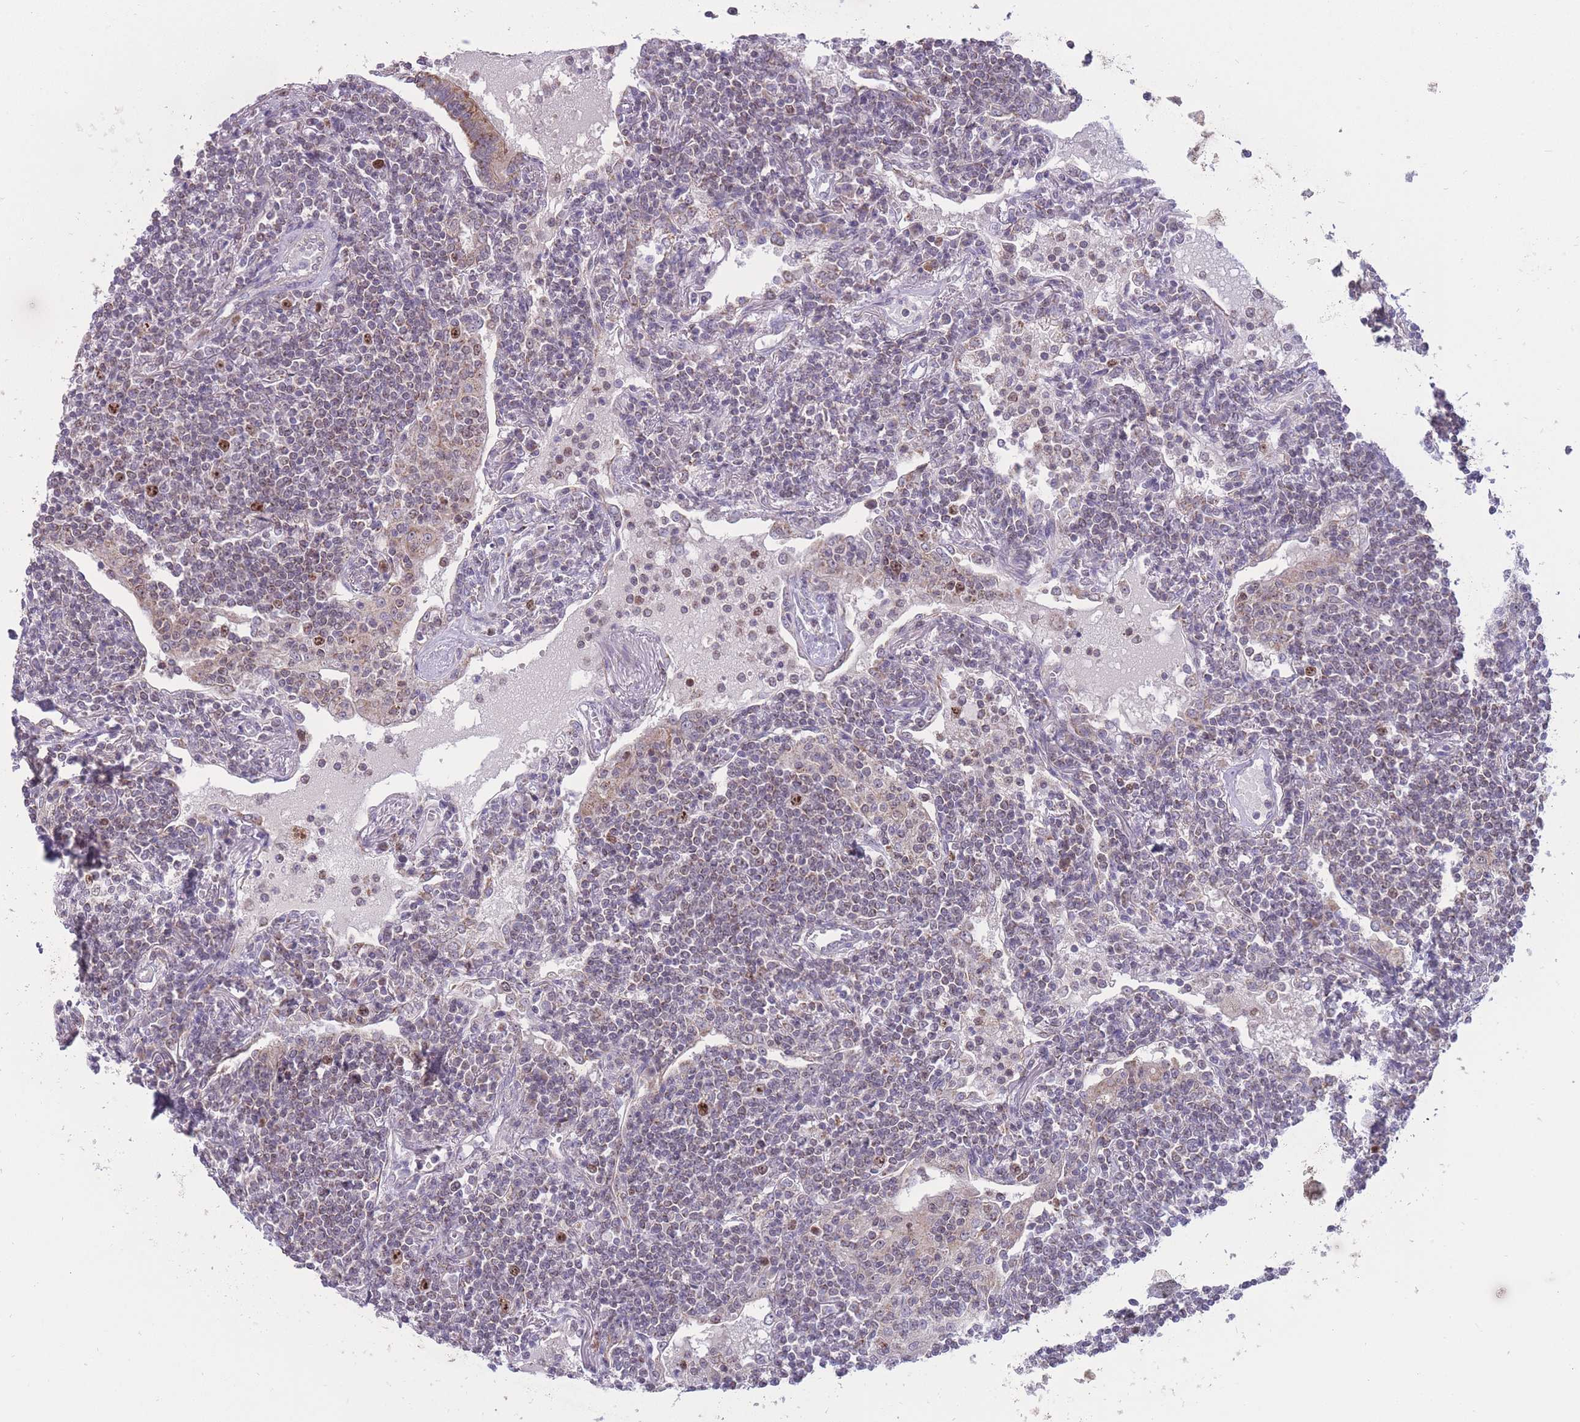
{"staining": {"intensity": "strong", "quantity": "25%-75%", "location": "nuclear"}, "tissue": "lymphoma", "cell_type": "Tumor cells", "image_type": "cancer", "snomed": [{"axis": "morphology", "description": "Malignant lymphoma, non-Hodgkin's type, Low grade"}, {"axis": "topography", "description": "Lymph node"}], "caption": "Protein staining reveals strong nuclear staining in approximately 25%-75% of tumor cells in malignant lymphoma, non-Hodgkin's type (low-grade).", "gene": "MCIDAS", "patient": {"sex": "female", "age": 67}}